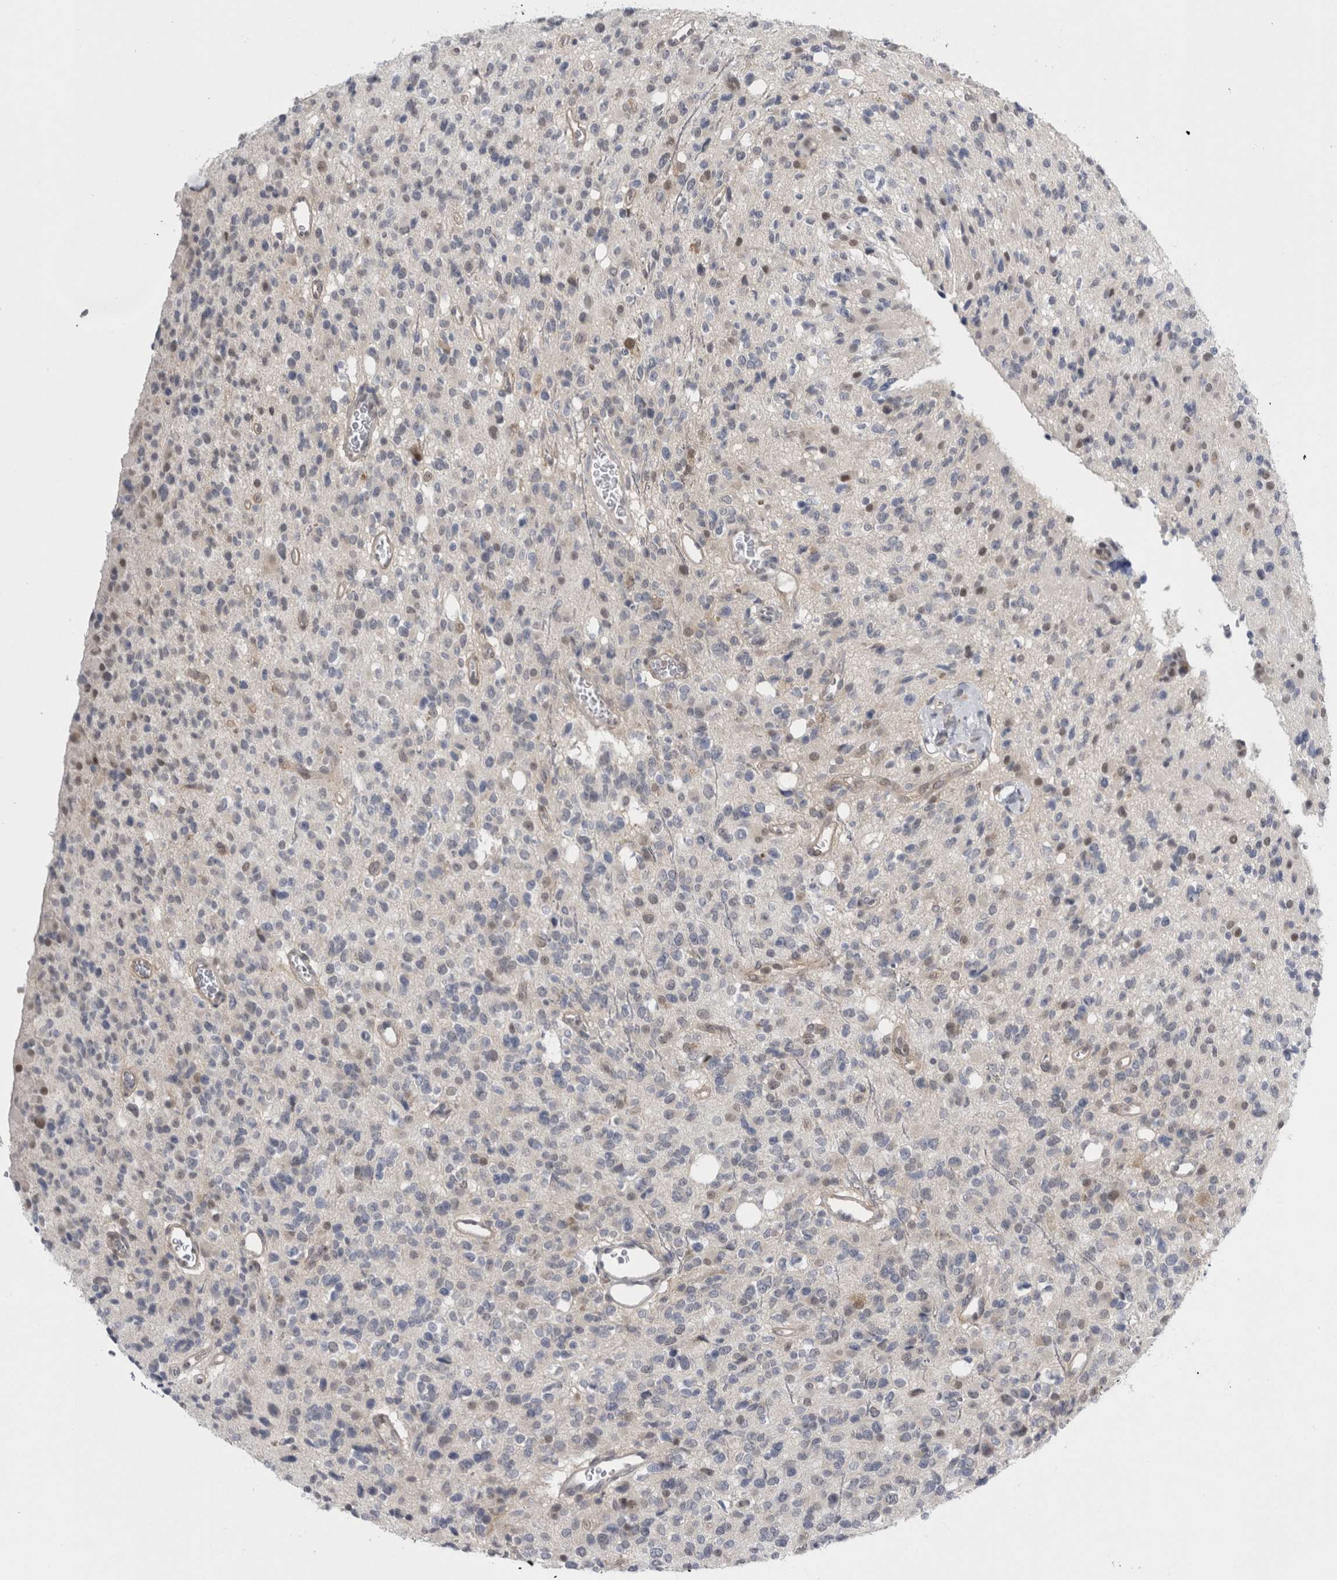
{"staining": {"intensity": "negative", "quantity": "none", "location": "none"}, "tissue": "glioma", "cell_type": "Tumor cells", "image_type": "cancer", "snomed": [{"axis": "morphology", "description": "Glioma, malignant, High grade"}, {"axis": "topography", "description": "Brain"}], "caption": "Immunohistochemistry photomicrograph of neoplastic tissue: human malignant glioma (high-grade) stained with DAB (3,3'-diaminobenzidine) exhibits no significant protein staining in tumor cells.", "gene": "PSMB2", "patient": {"sex": "male", "age": 34}}